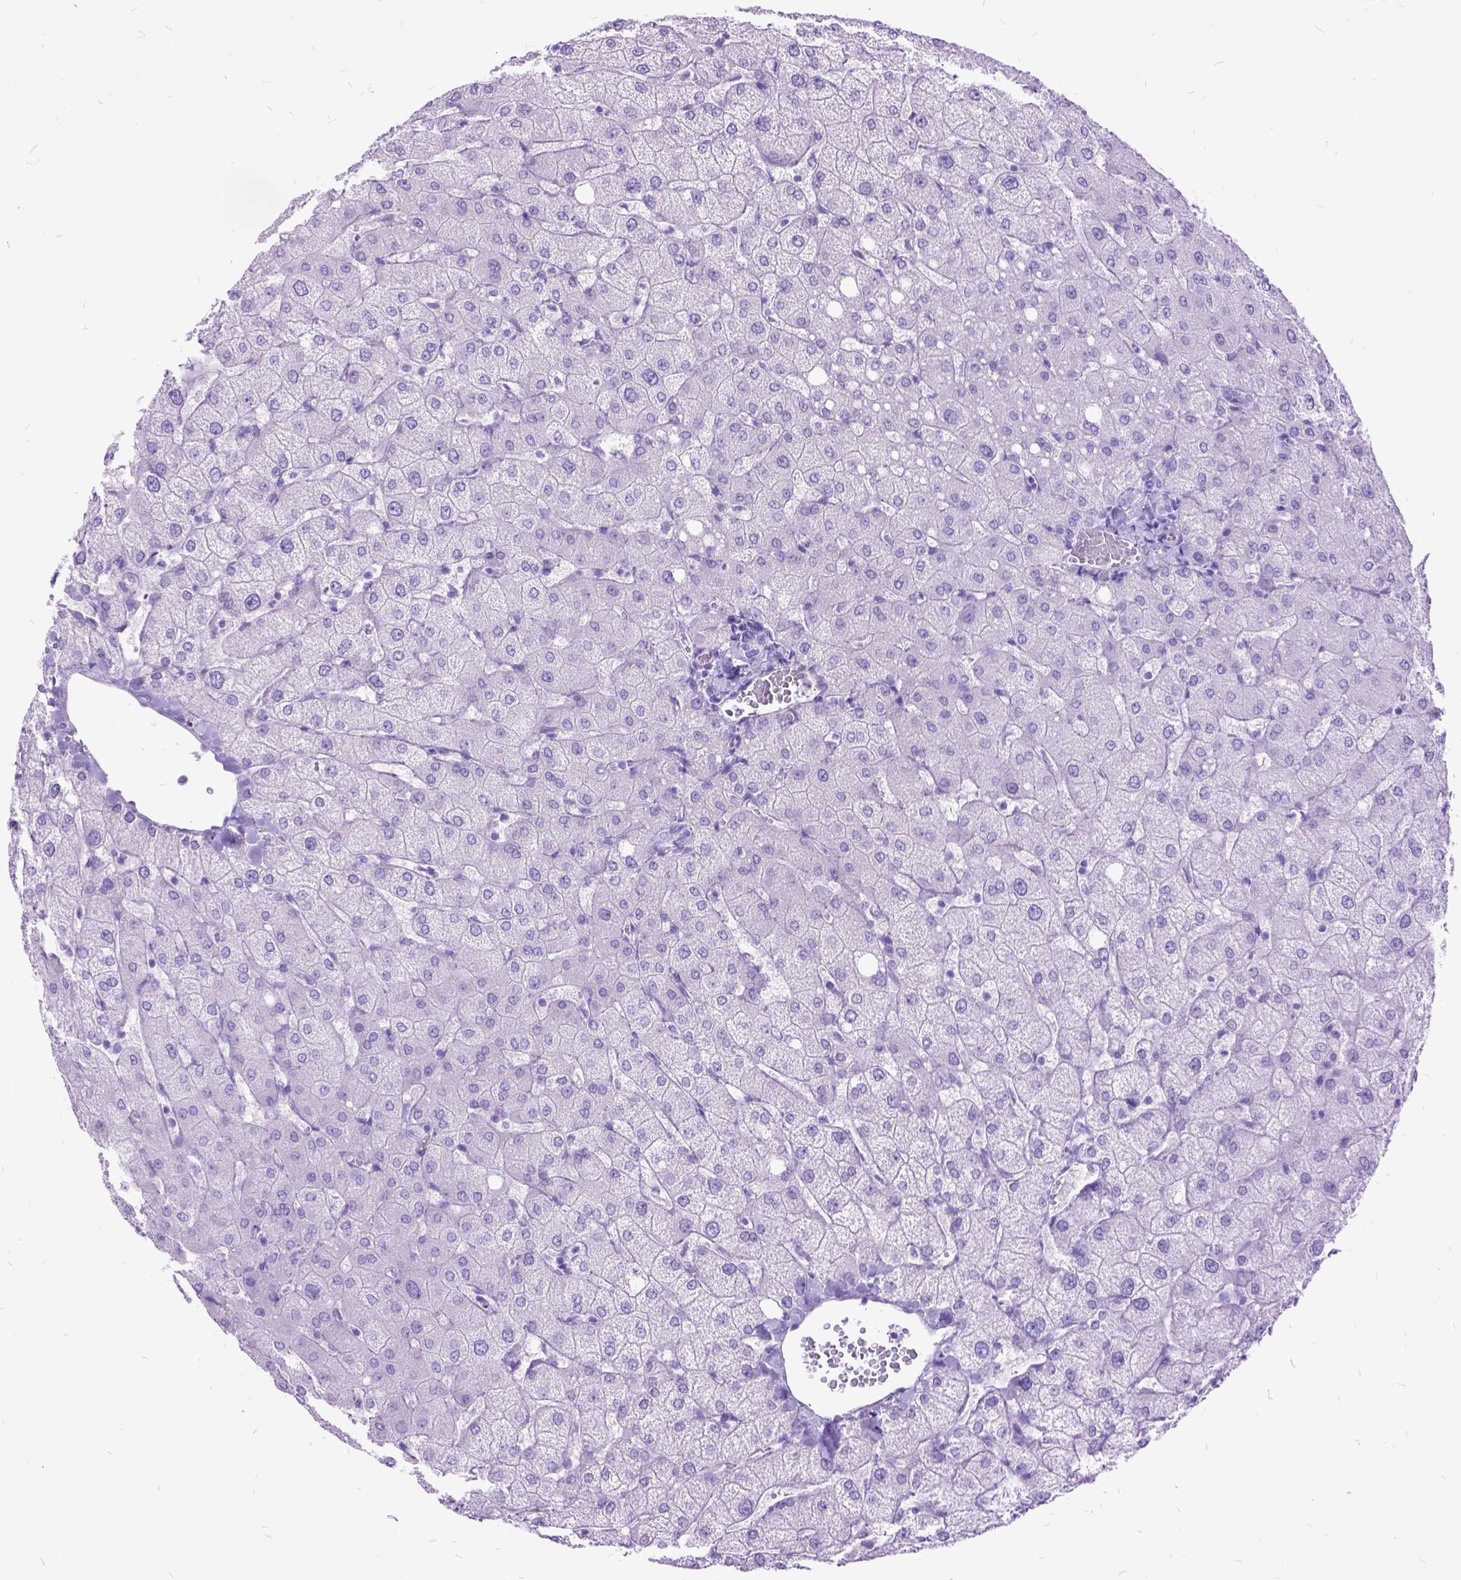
{"staining": {"intensity": "negative", "quantity": "none", "location": "none"}, "tissue": "liver", "cell_type": "Cholangiocytes", "image_type": "normal", "snomed": [{"axis": "morphology", "description": "Normal tissue, NOS"}, {"axis": "topography", "description": "Liver"}], "caption": "A high-resolution image shows immunohistochemistry (IHC) staining of benign liver, which exhibits no significant staining in cholangiocytes.", "gene": "ARL9", "patient": {"sex": "female", "age": 54}}